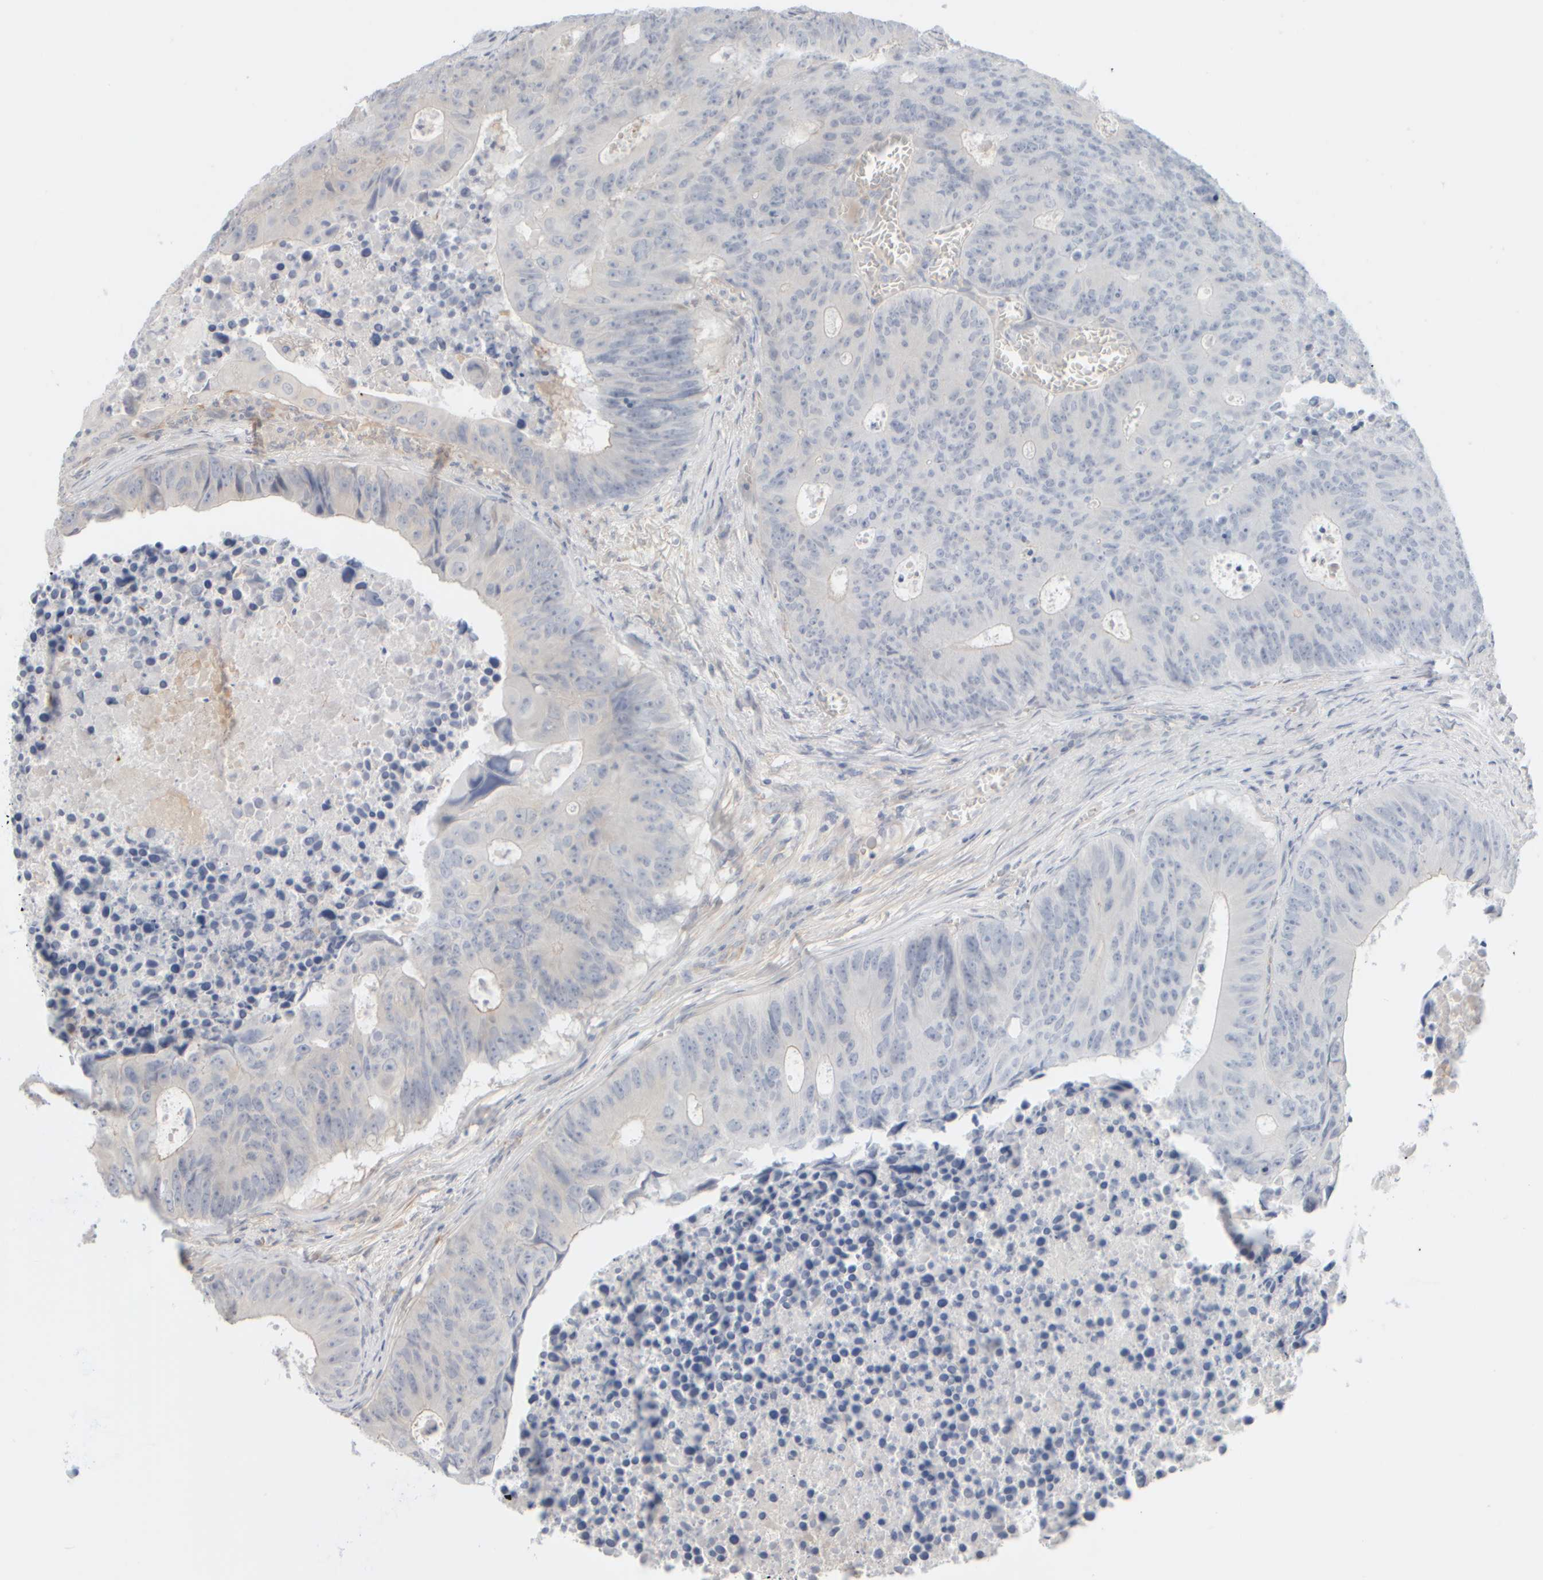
{"staining": {"intensity": "weak", "quantity": "<25%", "location": "cytoplasmic/membranous"}, "tissue": "colorectal cancer", "cell_type": "Tumor cells", "image_type": "cancer", "snomed": [{"axis": "morphology", "description": "Adenocarcinoma, NOS"}, {"axis": "topography", "description": "Colon"}], "caption": "Histopathology image shows no protein expression in tumor cells of colorectal cancer (adenocarcinoma) tissue.", "gene": "GOPC", "patient": {"sex": "male", "age": 87}}